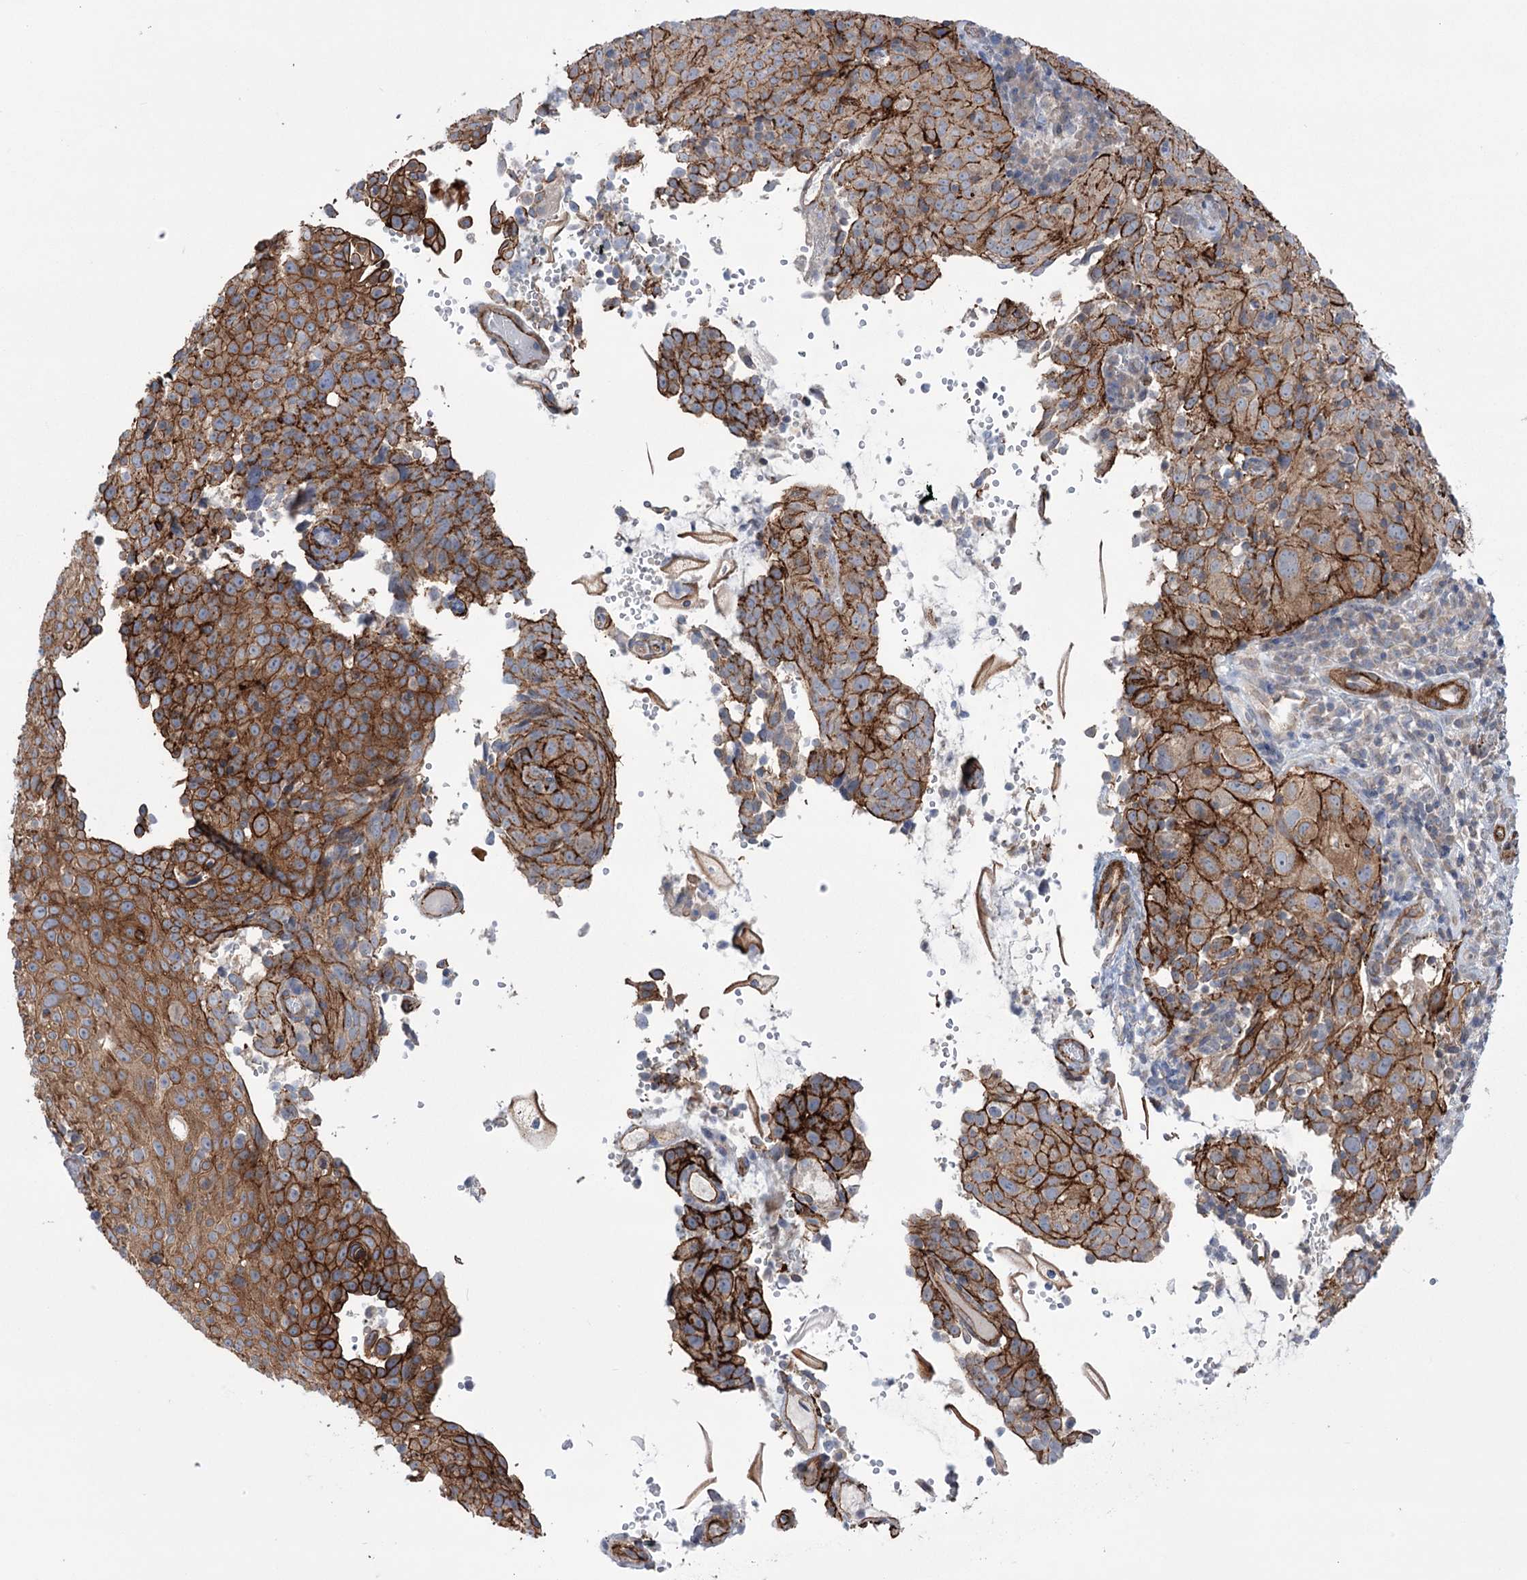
{"staining": {"intensity": "strong", "quantity": "25%-75%", "location": "cytoplasmic/membranous"}, "tissue": "cervical cancer", "cell_type": "Tumor cells", "image_type": "cancer", "snomed": [{"axis": "morphology", "description": "Squamous cell carcinoma, NOS"}, {"axis": "topography", "description": "Cervix"}], "caption": "This micrograph exhibits immunohistochemistry (IHC) staining of human cervical cancer, with high strong cytoplasmic/membranous expression in about 25%-75% of tumor cells.", "gene": "TRIM71", "patient": {"sex": "female", "age": 31}}